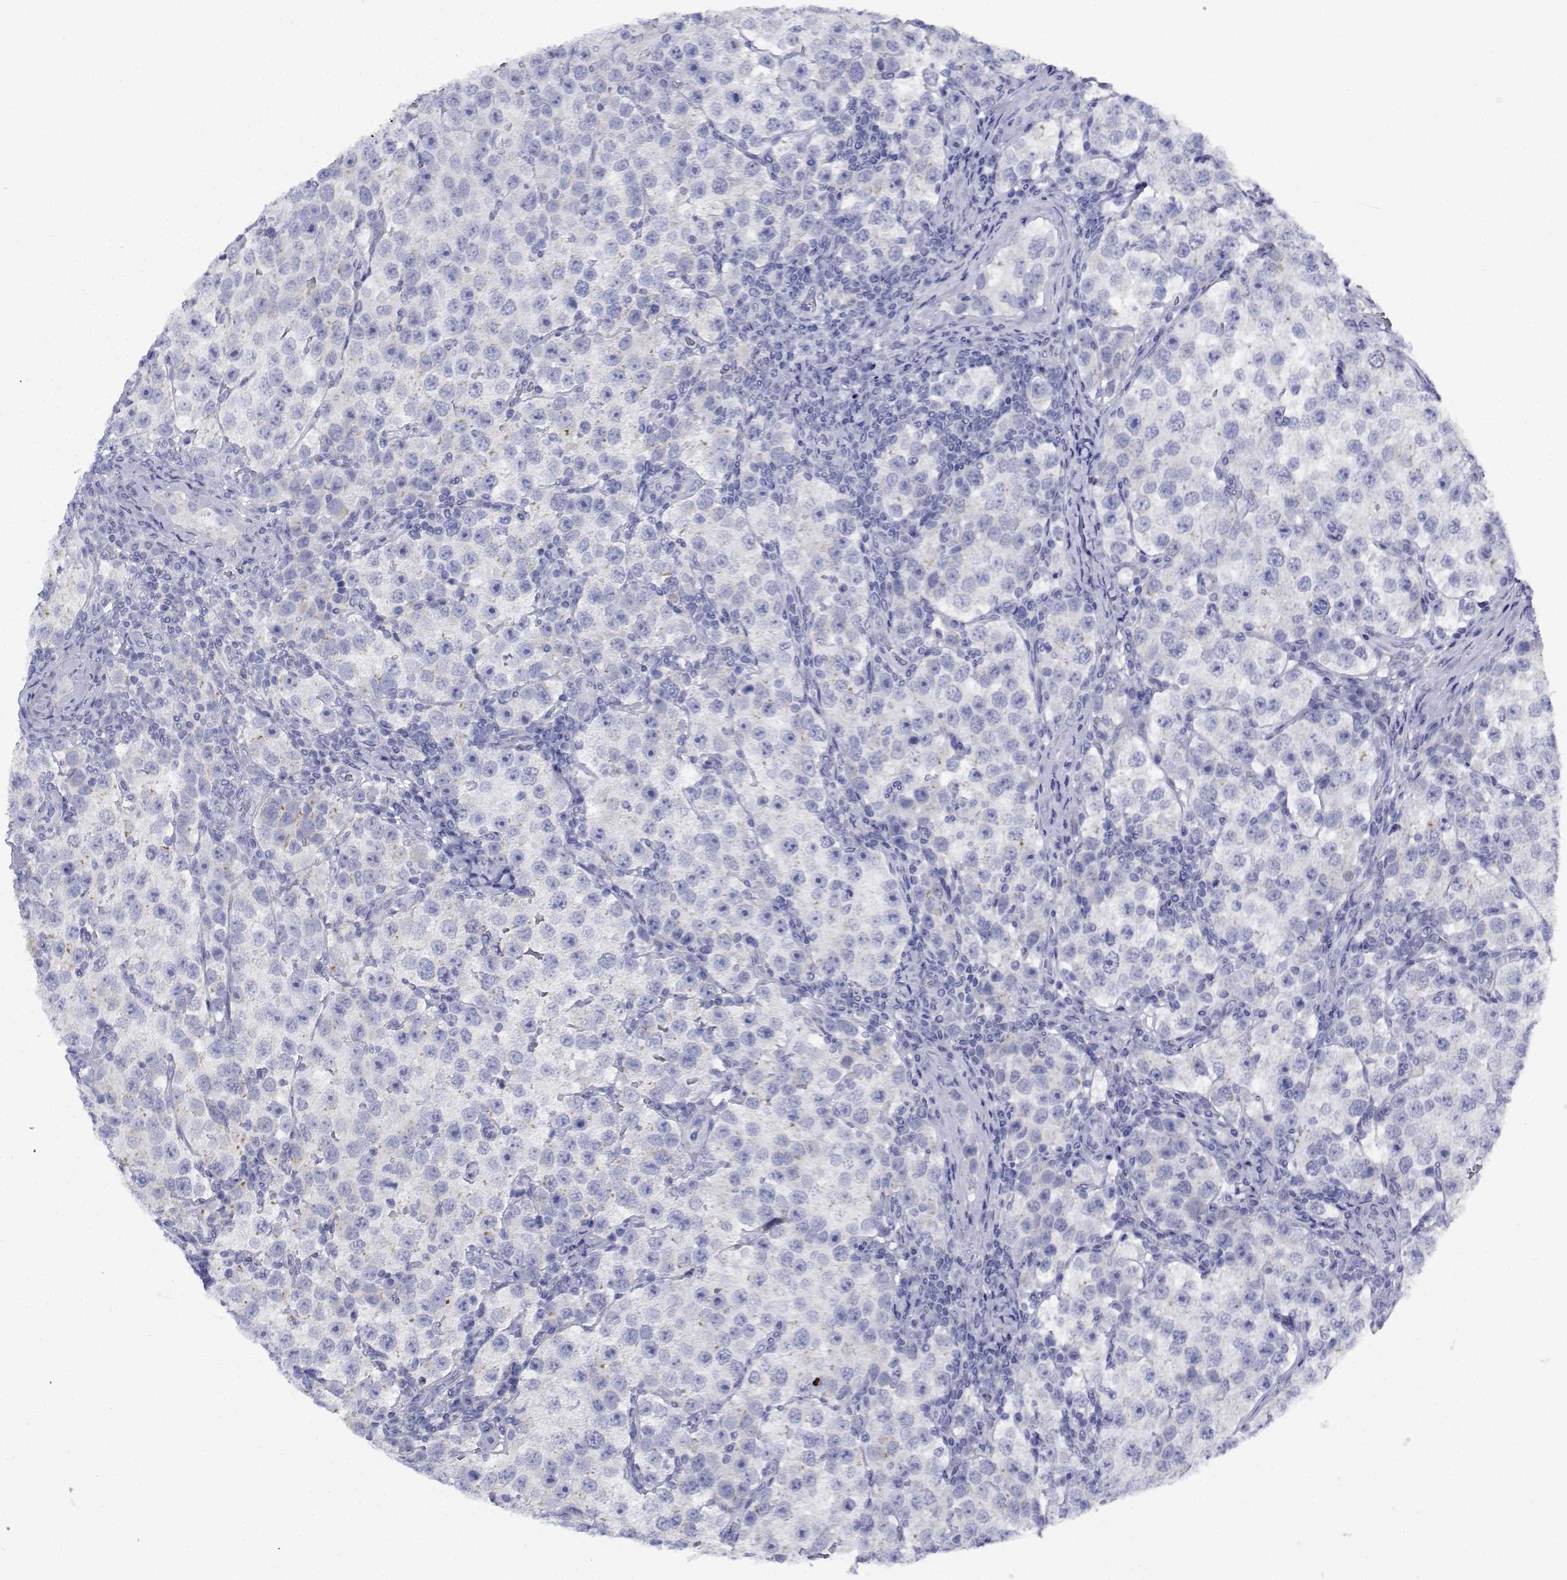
{"staining": {"intensity": "negative", "quantity": "none", "location": "none"}, "tissue": "testis cancer", "cell_type": "Tumor cells", "image_type": "cancer", "snomed": [{"axis": "morphology", "description": "Seminoma, NOS"}, {"axis": "topography", "description": "Testis"}], "caption": "An image of seminoma (testis) stained for a protein exhibits no brown staining in tumor cells. The staining was performed using DAB (3,3'-diaminobenzidine) to visualize the protein expression in brown, while the nuclei were stained in blue with hematoxylin (Magnification: 20x).", "gene": "CDHR3", "patient": {"sex": "male", "age": 37}}